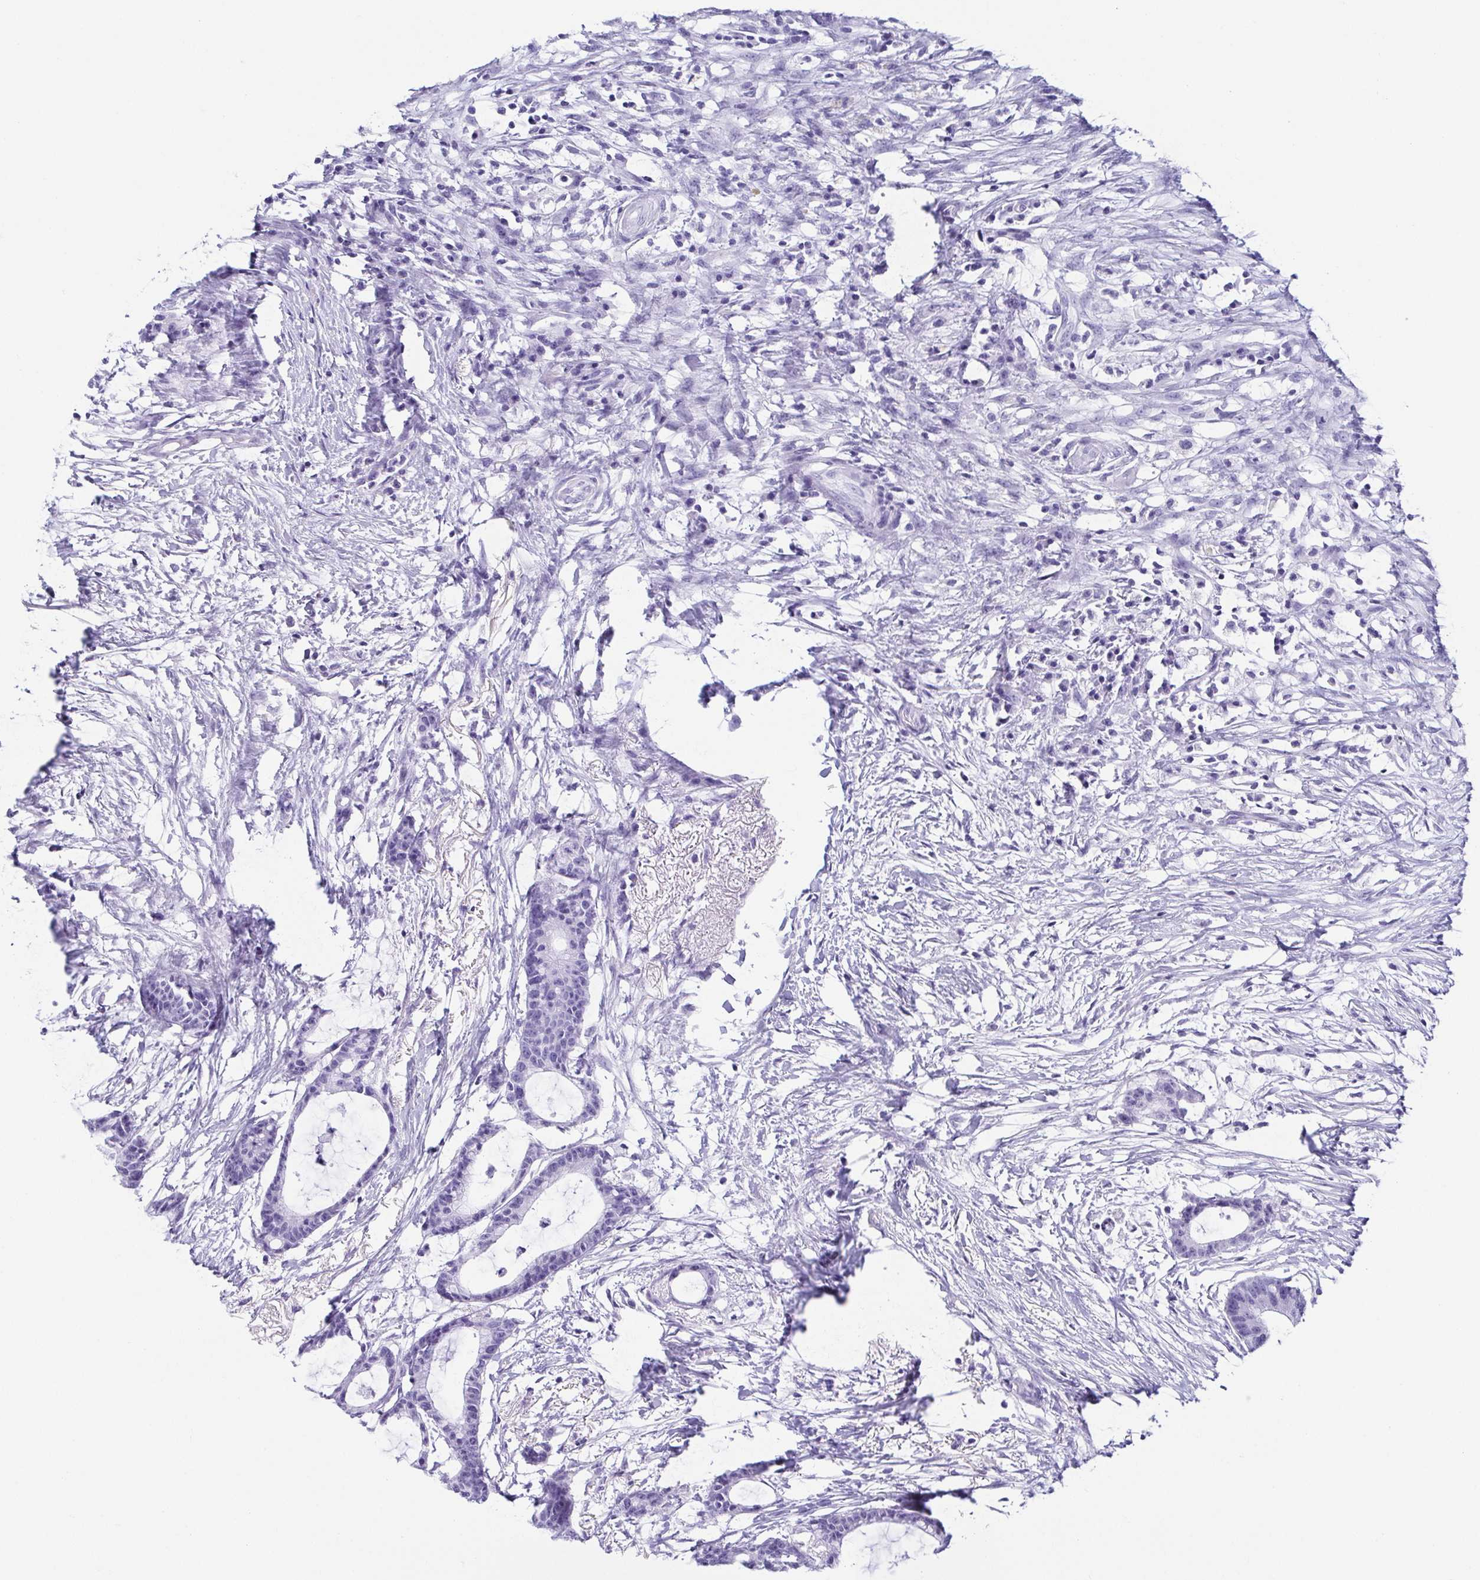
{"staining": {"intensity": "negative", "quantity": "none", "location": "none"}, "tissue": "colorectal cancer", "cell_type": "Tumor cells", "image_type": "cancer", "snomed": [{"axis": "morphology", "description": "Adenocarcinoma, NOS"}, {"axis": "topography", "description": "Colon"}], "caption": "An immunohistochemistry micrograph of adenocarcinoma (colorectal) is shown. There is no staining in tumor cells of adenocarcinoma (colorectal).", "gene": "CD164L2", "patient": {"sex": "female", "age": 78}}